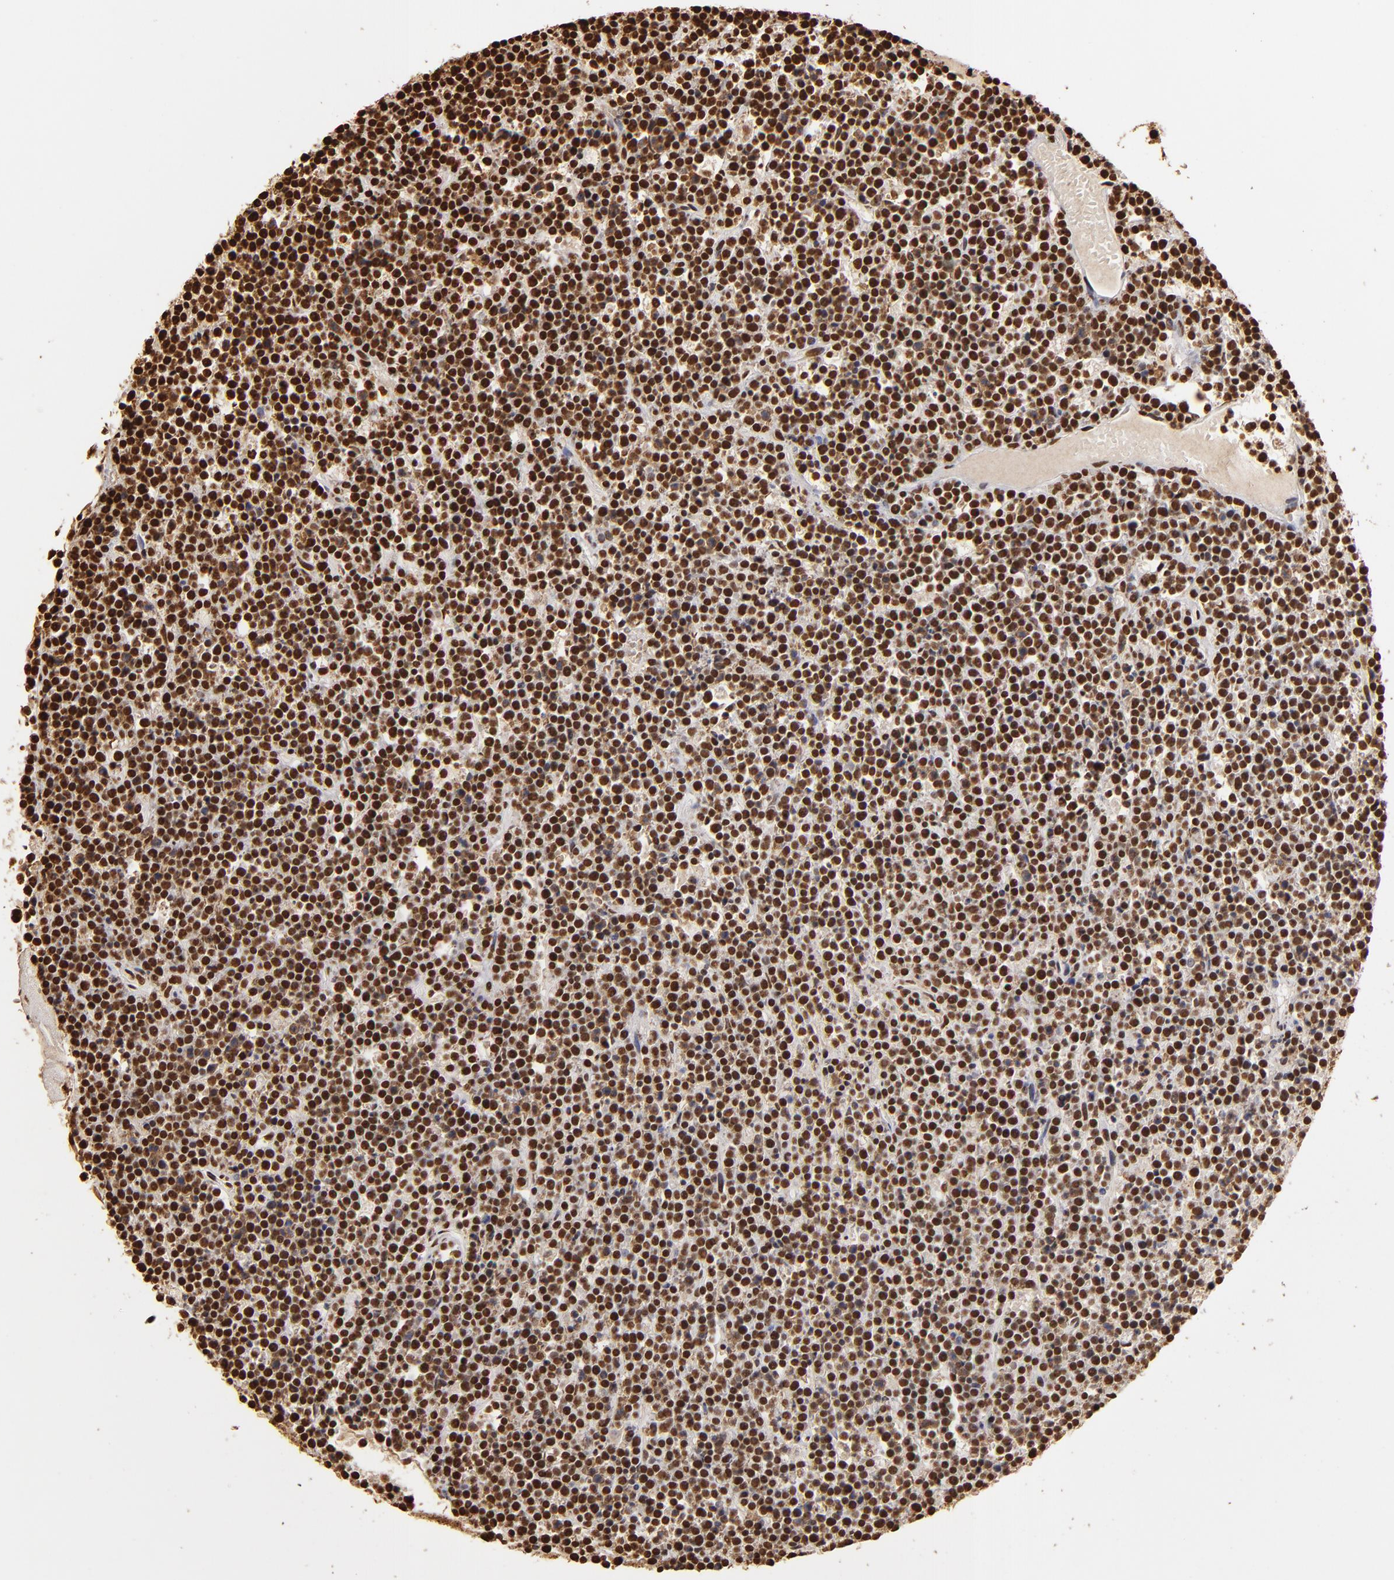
{"staining": {"intensity": "strong", "quantity": ">75%", "location": "nuclear"}, "tissue": "lymphoma", "cell_type": "Tumor cells", "image_type": "cancer", "snomed": [{"axis": "morphology", "description": "Malignant lymphoma, non-Hodgkin's type, High grade"}, {"axis": "topography", "description": "Ovary"}], "caption": "Immunohistochemistry histopathology image of human malignant lymphoma, non-Hodgkin's type (high-grade) stained for a protein (brown), which exhibits high levels of strong nuclear expression in about >75% of tumor cells.", "gene": "ILF3", "patient": {"sex": "female", "age": 56}}